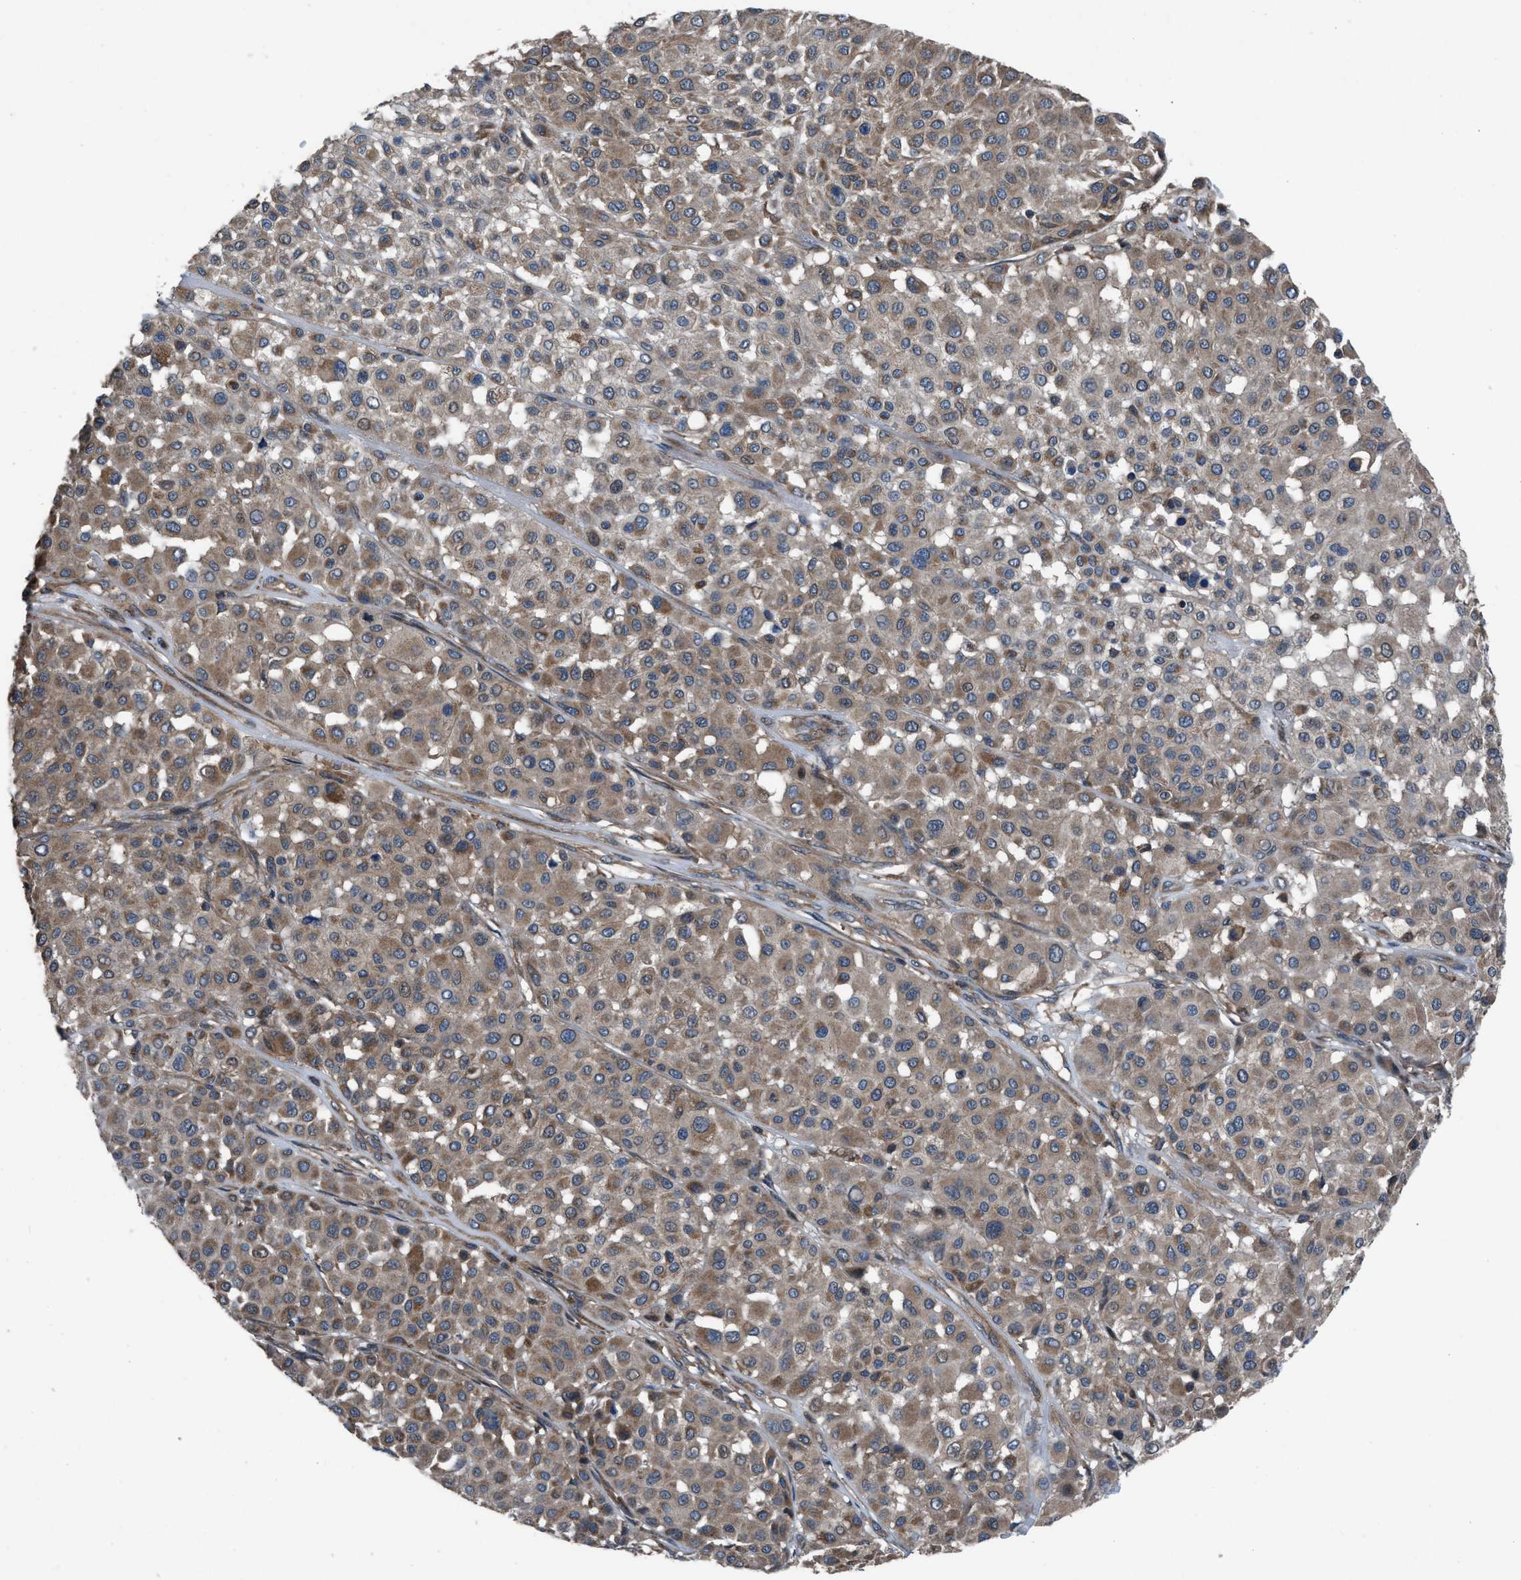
{"staining": {"intensity": "moderate", "quantity": ">75%", "location": "cytoplasmic/membranous"}, "tissue": "melanoma", "cell_type": "Tumor cells", "image_type": "cancer", "snomed": [{"axis": "morphology", "description": "Malignant melanoma, Metastatic site"}, {"axis": "topography", "description": "Soft tissue"}], "caption": "Brown immunohistochemical staining in human melanoma displays moderate cytoplasmic/membranous staining in about >75% of tumor cells.", "gene": "USP25", "patient": {"sex": "male", "age": 41}}